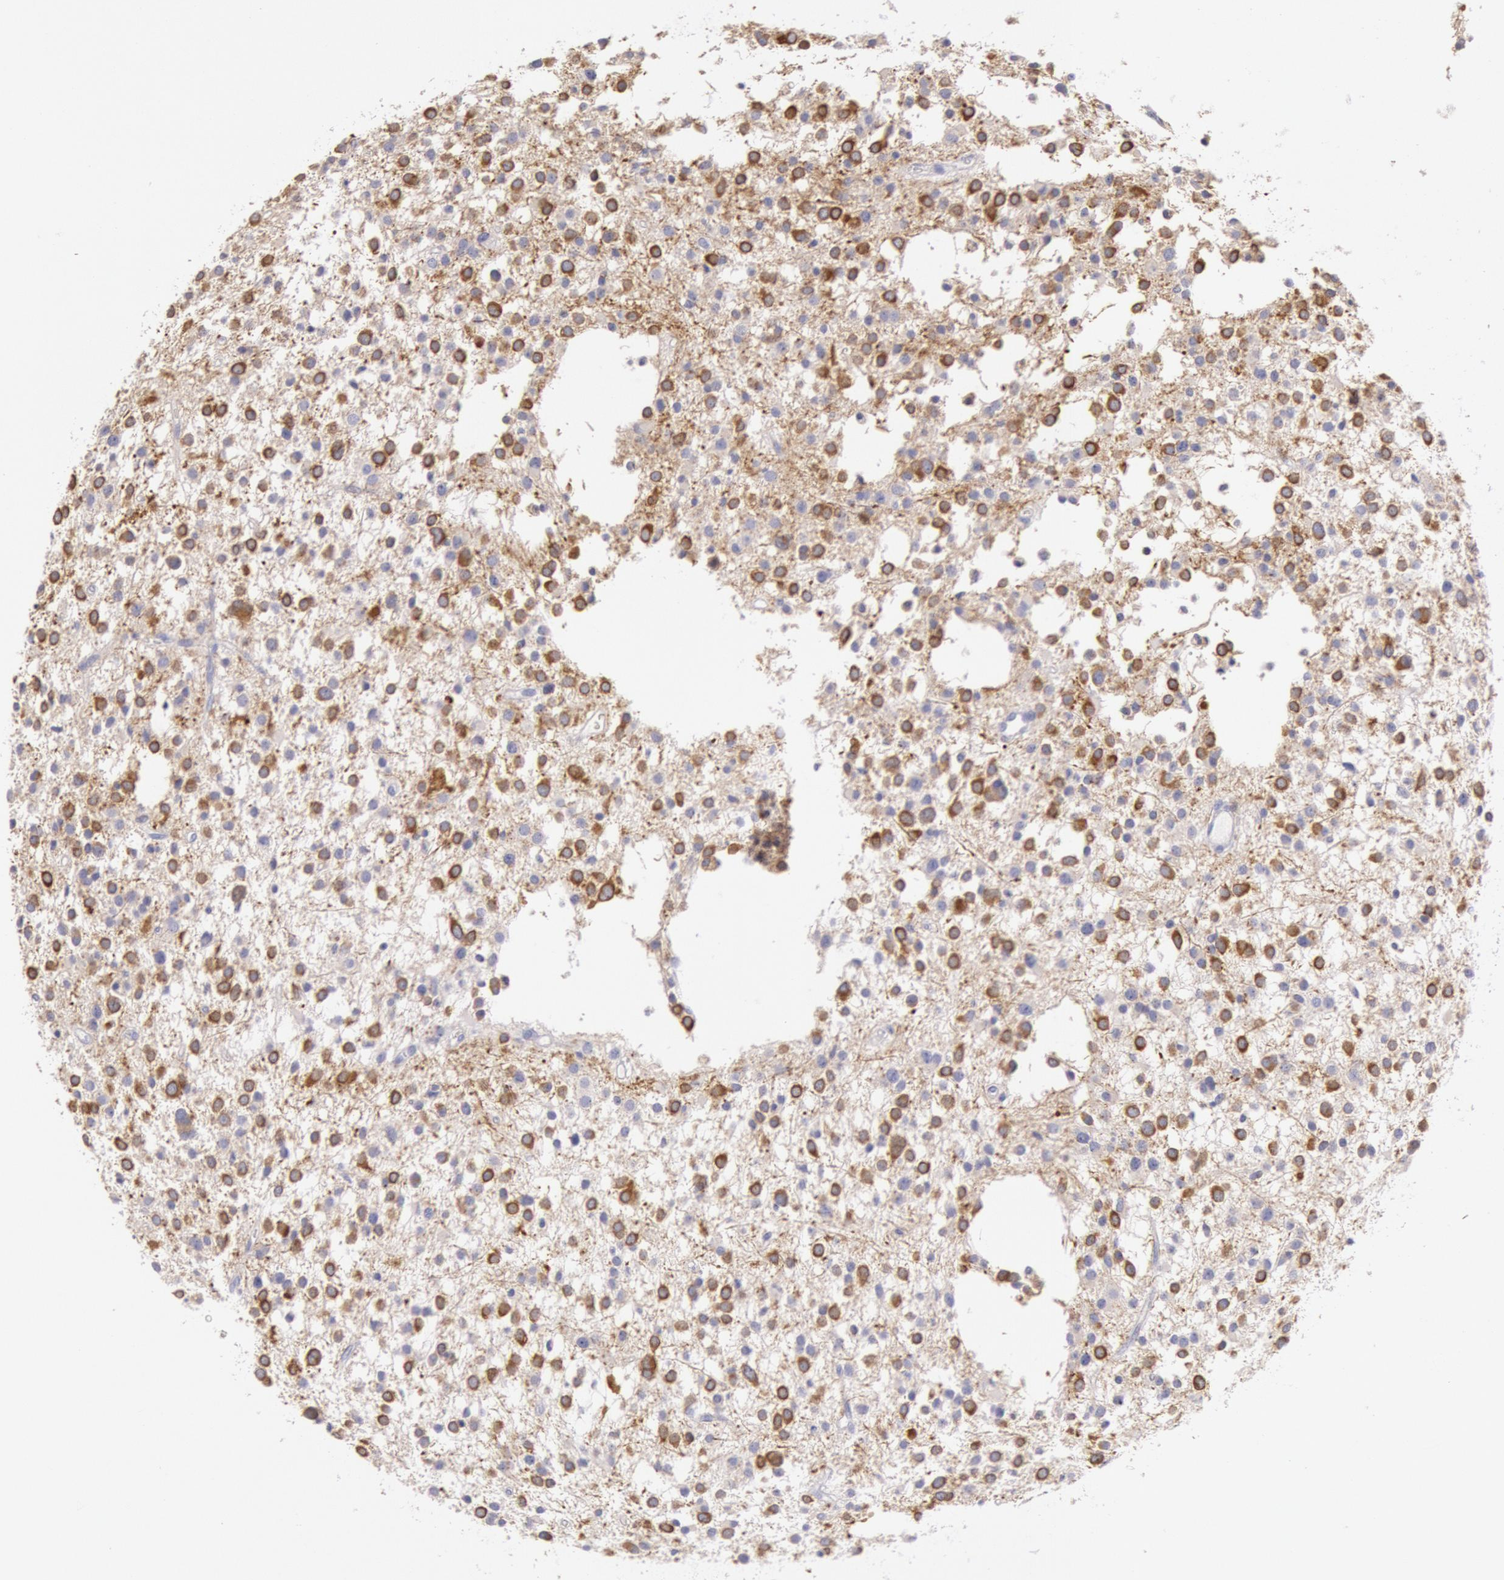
{"staining": {"intensity": "moderate", "quantity": "25%-75%", "location": "cytoplasmic/membranous"}, "tissue": "glioma", "cell_type": "Tumor cells", "image_type": "cancer", "snomed": [{"axis": "morphology", "description": "Glioma, malignant, Low grade"}, {"axis": "topography", "description": "Brain"}], "caption": "There is medium levels of moderate cytoplasmic/membranous staining in tumor cells of glioma, as demonstrated by immunohistochemical staining (brown color).", "gene": "MYO5A", "patient": {"sex": "female", "age": 36}}